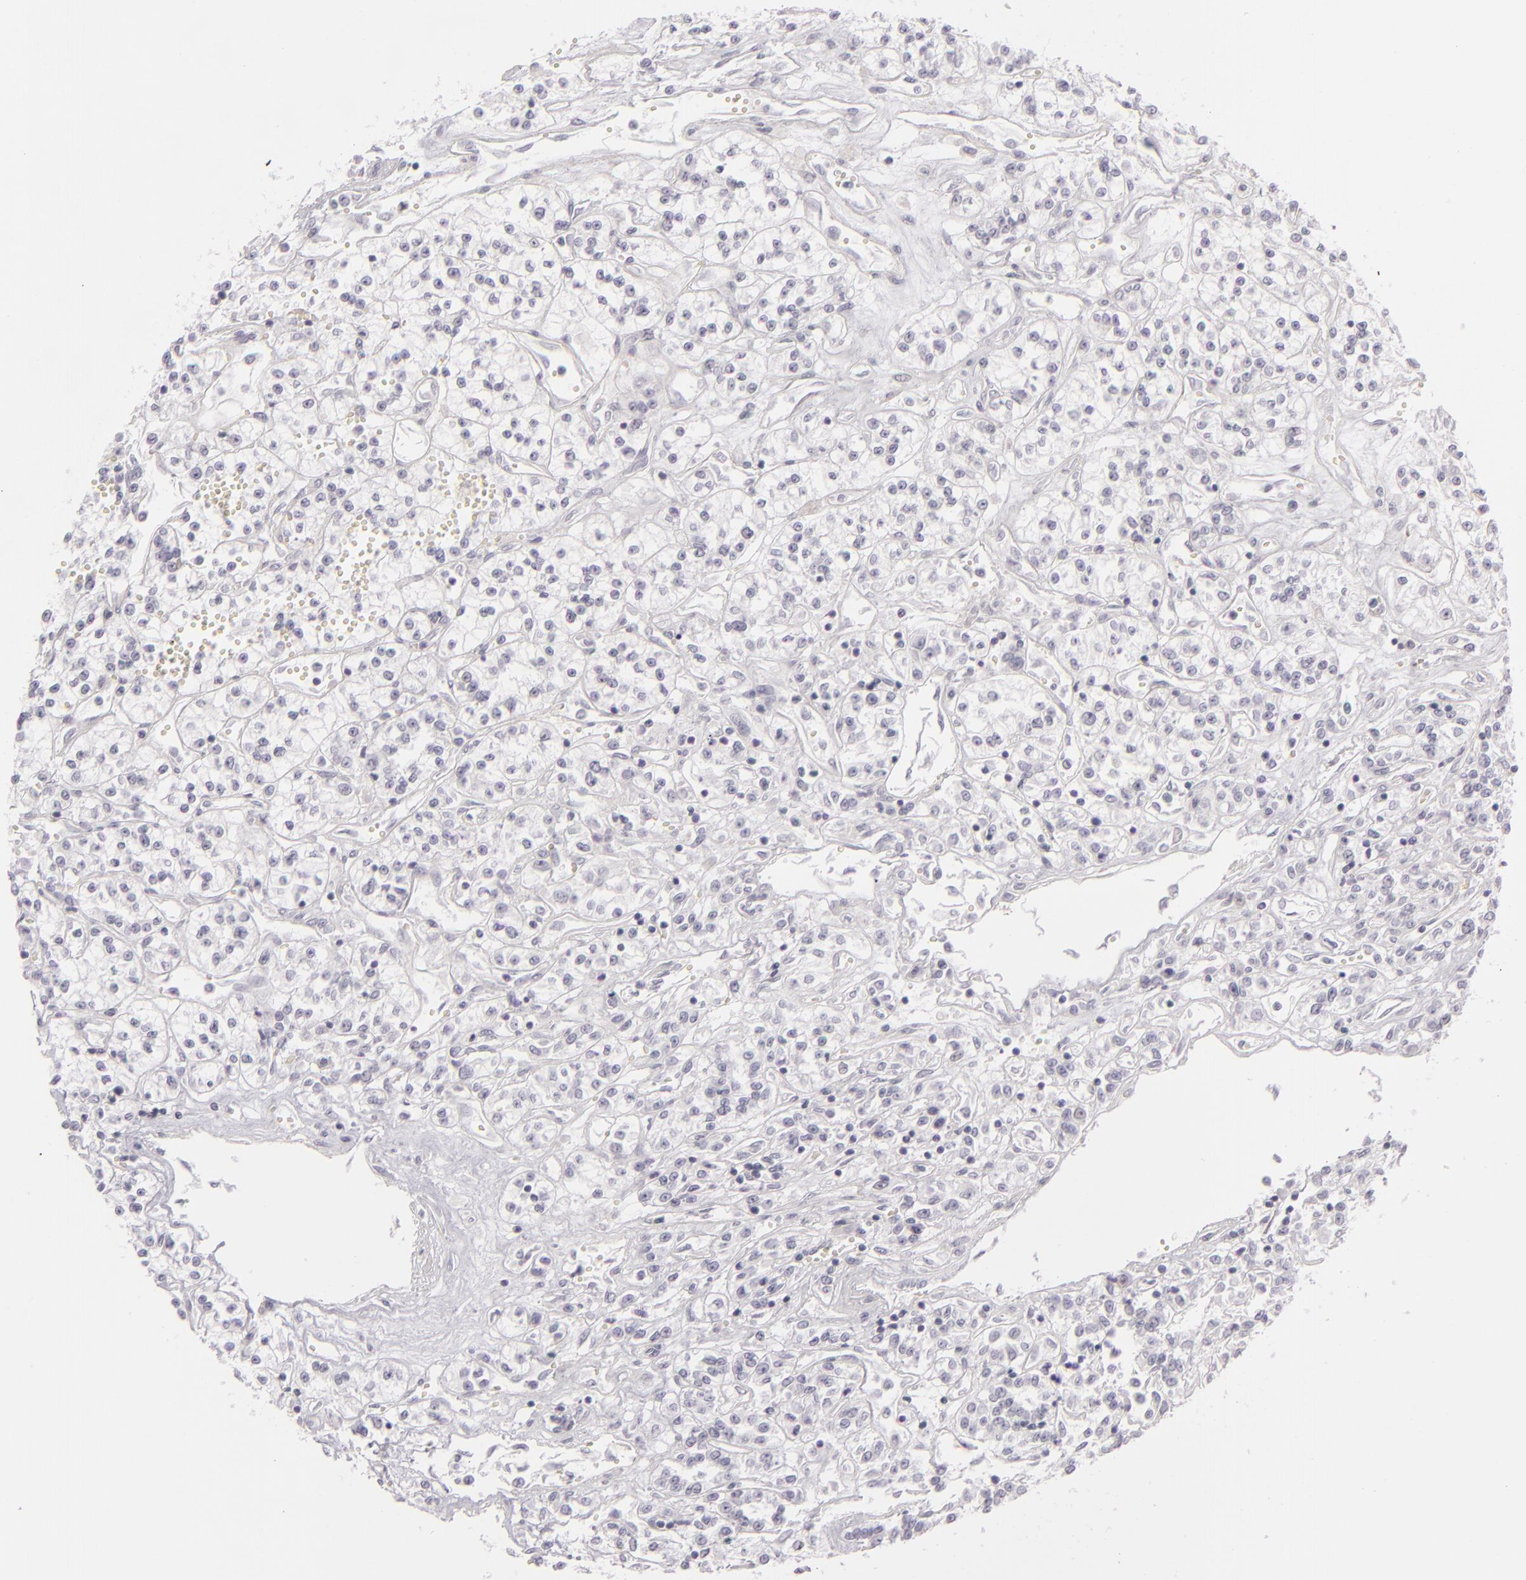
{"staining": {"intensity": "negative", "quantity": "none", "location": "none"}, "tissue": "renal cancer", "cell_type": "Tumor cells", "image_type": "cancer", "snomed": [{"axis": "morphology", "description": "Adenocarcinoma, NOS"}, {"axis": "topography", "description": "Kidney"}], "caption": "The micrograph demonstrates no significant positivity in tumor cells of renal adenocarcinoma.", "gene": "CDX2", "patient": {"sex": "female", "age": 76}}